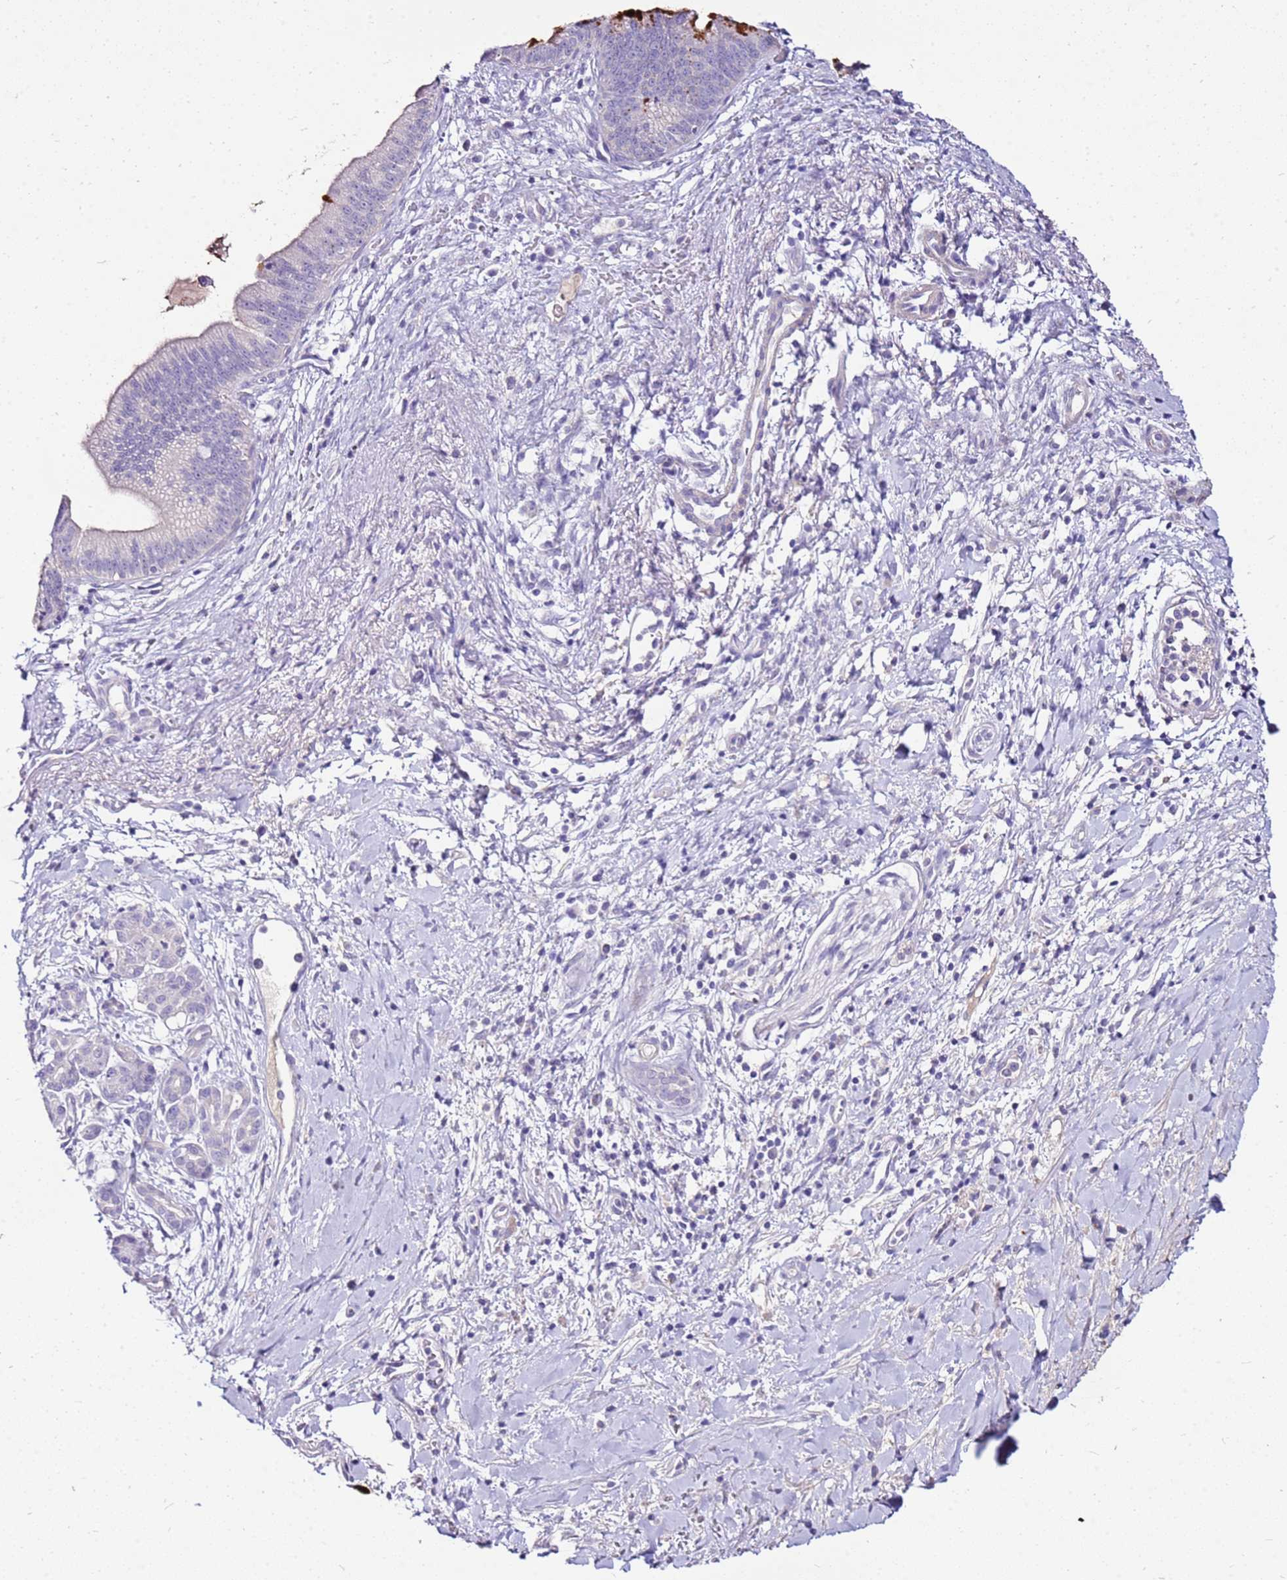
{"staining": {"intensity": "negative", "quantity": "none", "location": "none"}, "tissue": "pancreatic cancer", "cell_type": "Tumor cells", "image_type": "cancer", "snomed": [{"axis": "morphology", "description": "Adenocarcinoma, NOS"}, {"axis": "topography", "description": "Pancreas"}], "caption": "The immunohistochemistry photomicrograph has no significant staining in tumor cells of pancreatic cancer (adenocarcinoma) tissue.", "gene": "DCDC2B", "patient": {"sex": "male", "age": 78}}